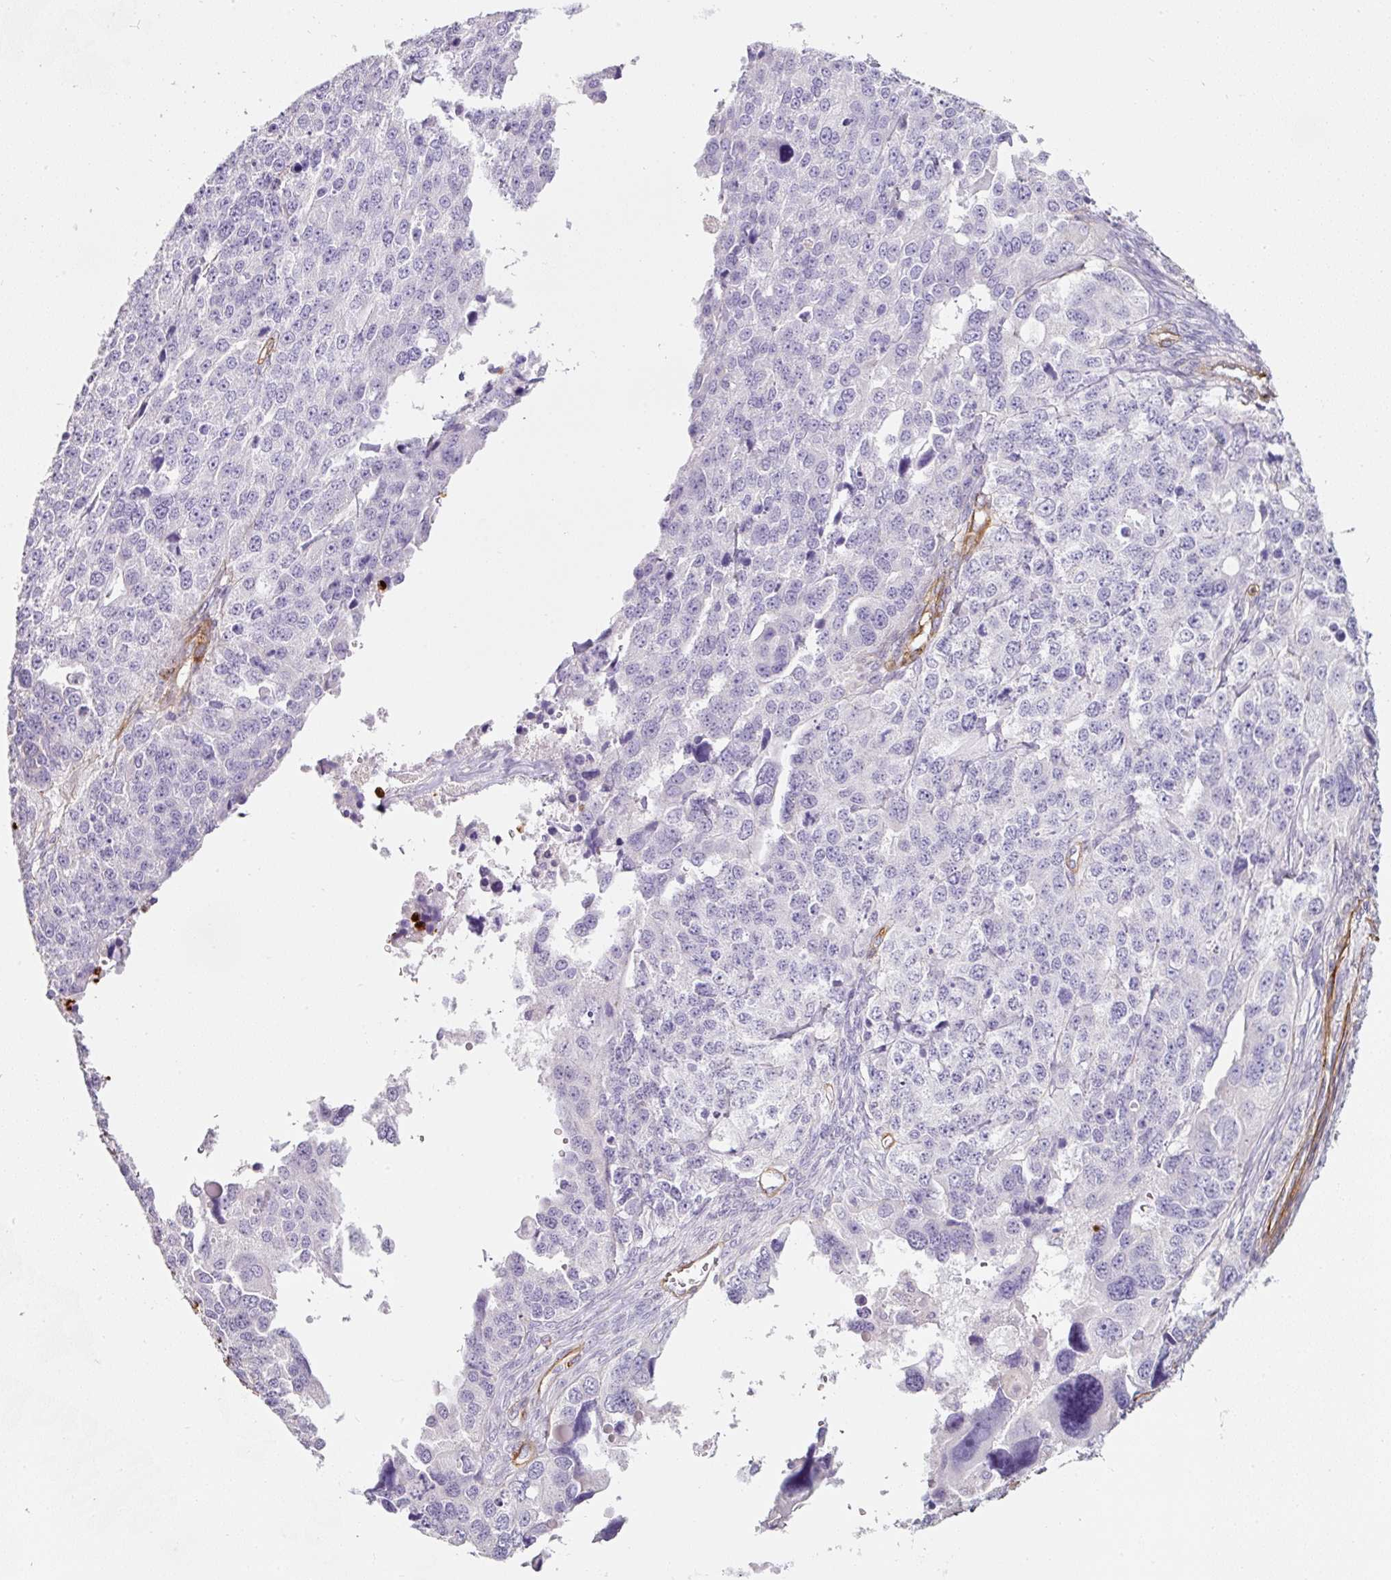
{"staining": {"intensity": "negative", "quantity": "none", "location": "none"}, "tissue": "ovarian cancer", "cell_type": "Tumor cells", "image_type": "cancer", "snomed": [{"axis": "morphology", "description": "Cystadenocarcinoma, serous, NOS"}, {"axis": "topography", "description": "Ovary"}], "caption": "IHC micrograph of human ovarian serous cystadenocarcinoma stained for a protein (brown), which shows no positivity in tumor cells.", "gene": "LOXL4", "patient": {"sex": "female", "age": 76}}